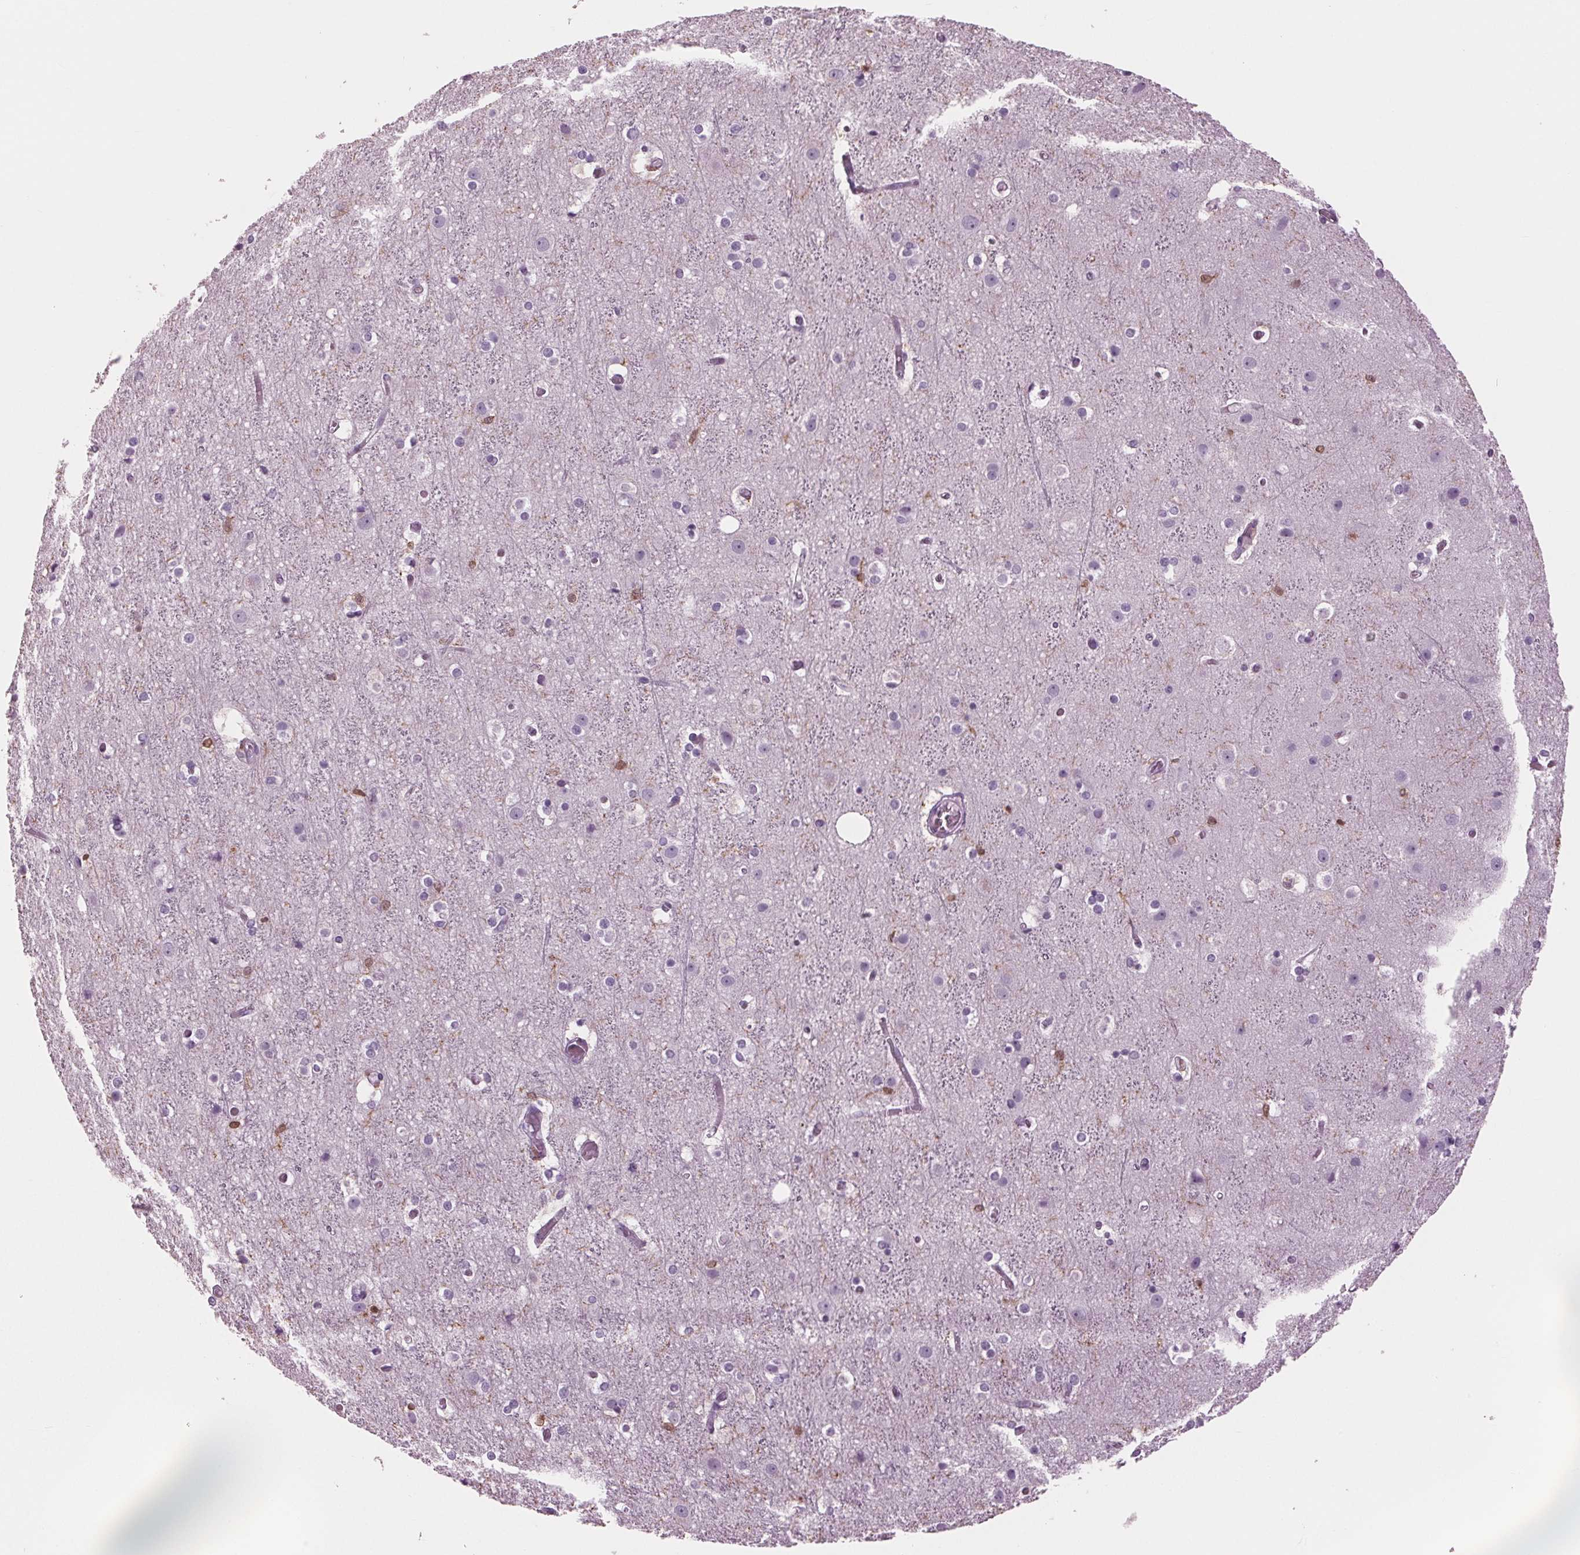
{"staining": {"intensity": "negative", "quantity": "none", "location": "none"}, "tissue": "cerebral cortex", "cell_type": "Endothelial cells", "image_type": "normal", "snomed": [{"axis": "morphology", "description": "Normal tissue, NOS"}, {"axis": "topography", "description": "Cerebral cortex"}], "caption": "Immunohistochemistry image of benign cerebral cortex: human cerebral cortex stained with DAB exhibits no significant protein expression in endothelial cells. (DAB immunohistochemistry (IHC) with hematoxylin counter stain).", "gene": "BTLA", "patient": {"sex": "female", "age": 52}}